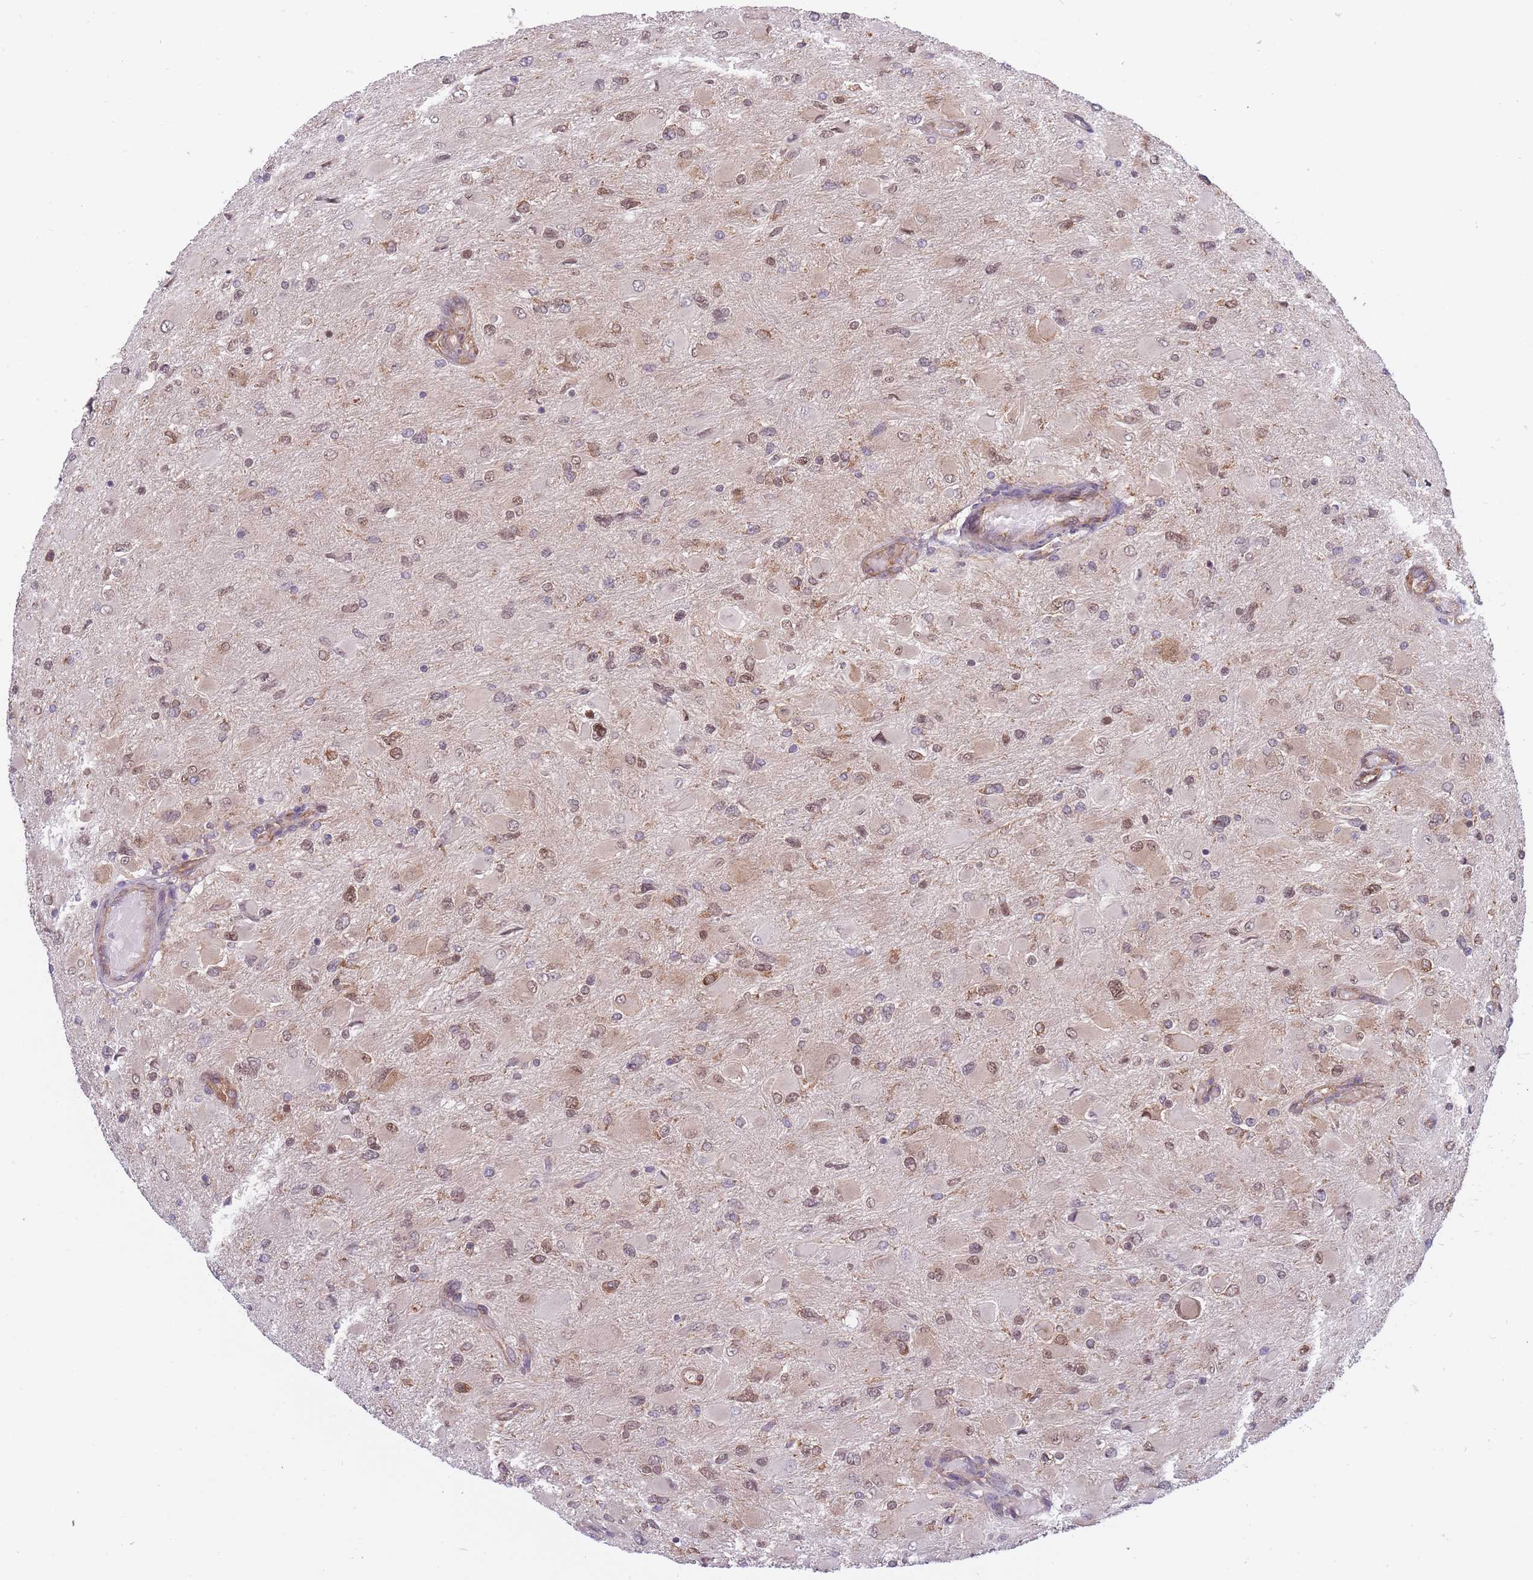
{"staining": {"intensity": "weak", "quantity": ">75%", "location": "cytoplasmic/membranous,nuclear"}, "tissue": "glioma", "cell_type": "Tumor cells", "image_type": "cancer", "snomed": [{"axis": "morphology", "description": "Glioma, malignant, High grade"}, {"axis": "topography", "description": "Cerebral cortex"}], "caption": "High-power microscopy captured an immunohistochemistry (IHC) micrograph of glioma, revealing weak cytoplasmic/membranous and nuclear staining in approximately >75% of tumor cells. The staining was performed using DAB (3,3'-diaminobenzidine), with brown indicating positive protein expression. Nuclei are stained blue with hematoxylin.", "gene": "CCDC124", "patient": {"sex": "female", "age": 36}}